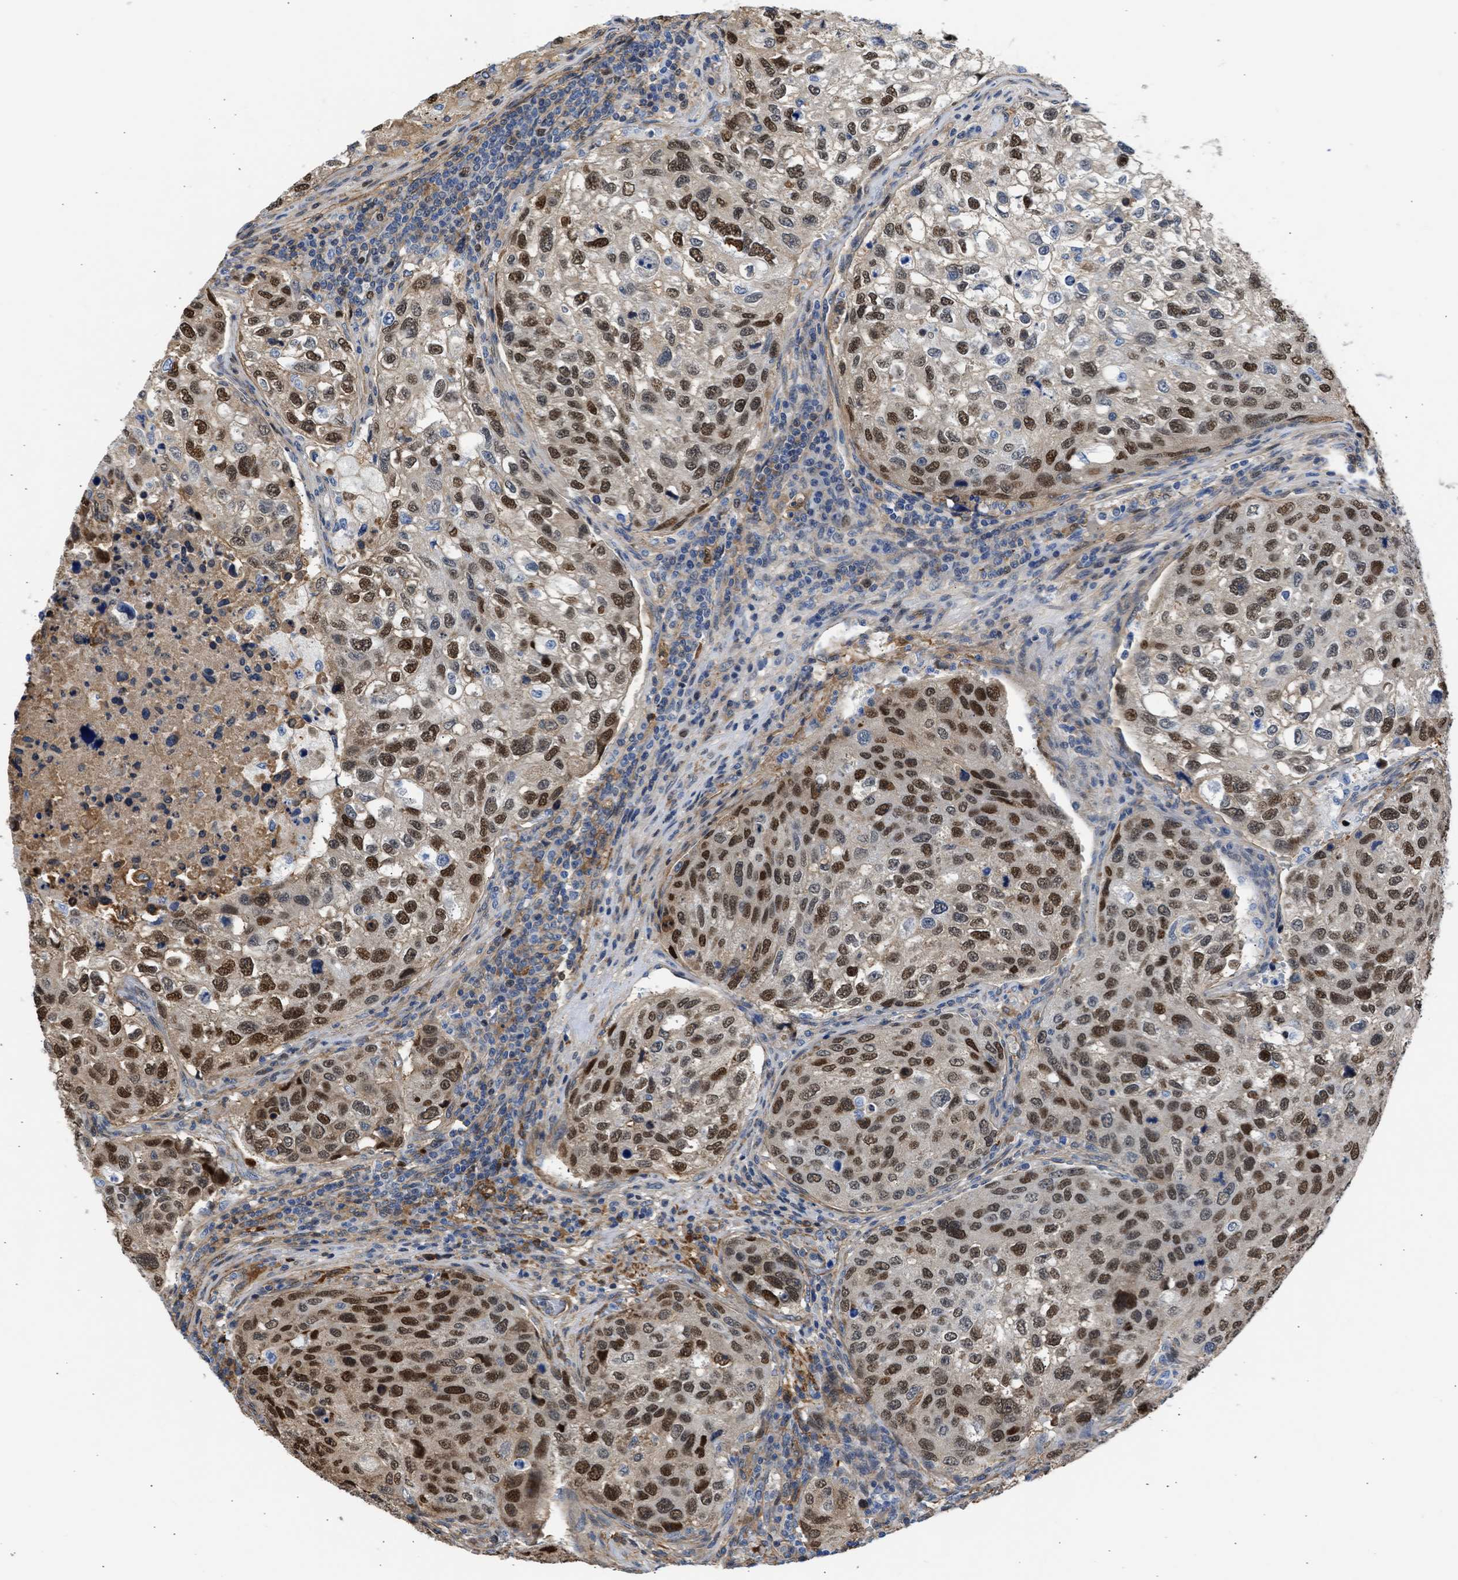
{"staining": {"intensity": "strong", "quantity": "25%-75%", "location": "cytoplasmic/membranous,nuclear"}, "tissue": "urothelial cancer", "cell_type": "Tumor cells", "image_type": "cancer", "snomed": [{"axis": "morphology", "description": "Urothelial carcinoma, High grade"}, {"axis": "topography", "description": "Lymph node"}, {"axis": "topography", "description": "Urinary bladder"}], "caption": "The photomicrograph displays staining of urothelial carcinoma (high-grade), revealing strong cytoplasmic/membranous and nuclear protein expression (brown color) within tumor cells.", "gene": "MAS1L", "patient": {"sex": "male", "age": 51}}